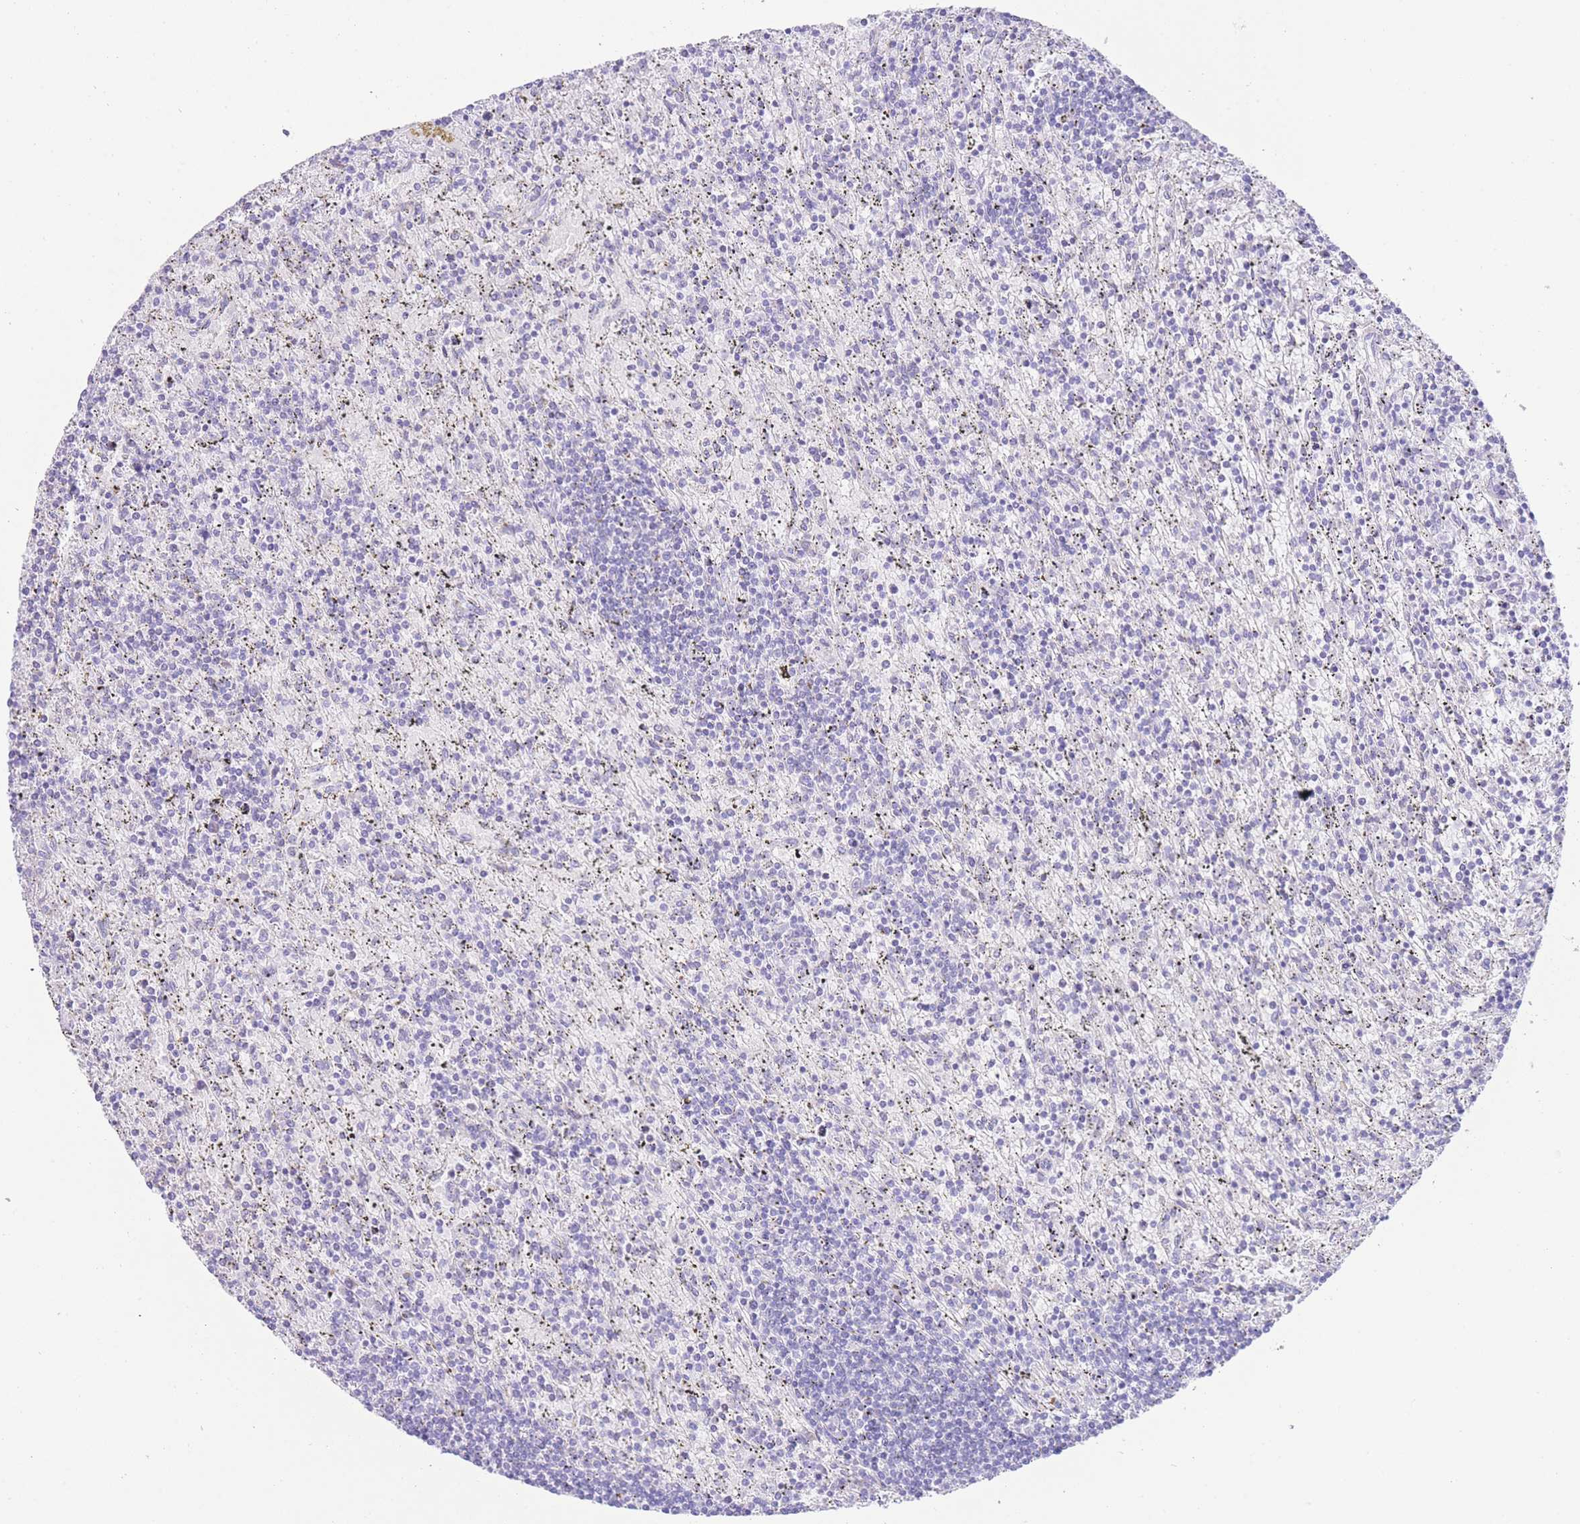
{"staining": {"intensity": "negative", "quantity": "none", "location": "none"}, "tissue": "lymphoma", "cell_type": "Tumor cells", "image_type": "cancer", "snomed": [{"axis": "morphology", "description": "Malignant lymphoma, non-Hodgkin's type, Low grade"}, {"axis": "topography", "description": "Spleen"}], "caption": "An image of human malignant lymphoma, non-Hodgkin's type (low-grade) is negative for staining in tumor cells.", "gene": "ACSM4", "patient": {"sex": "male", "age": 76}}